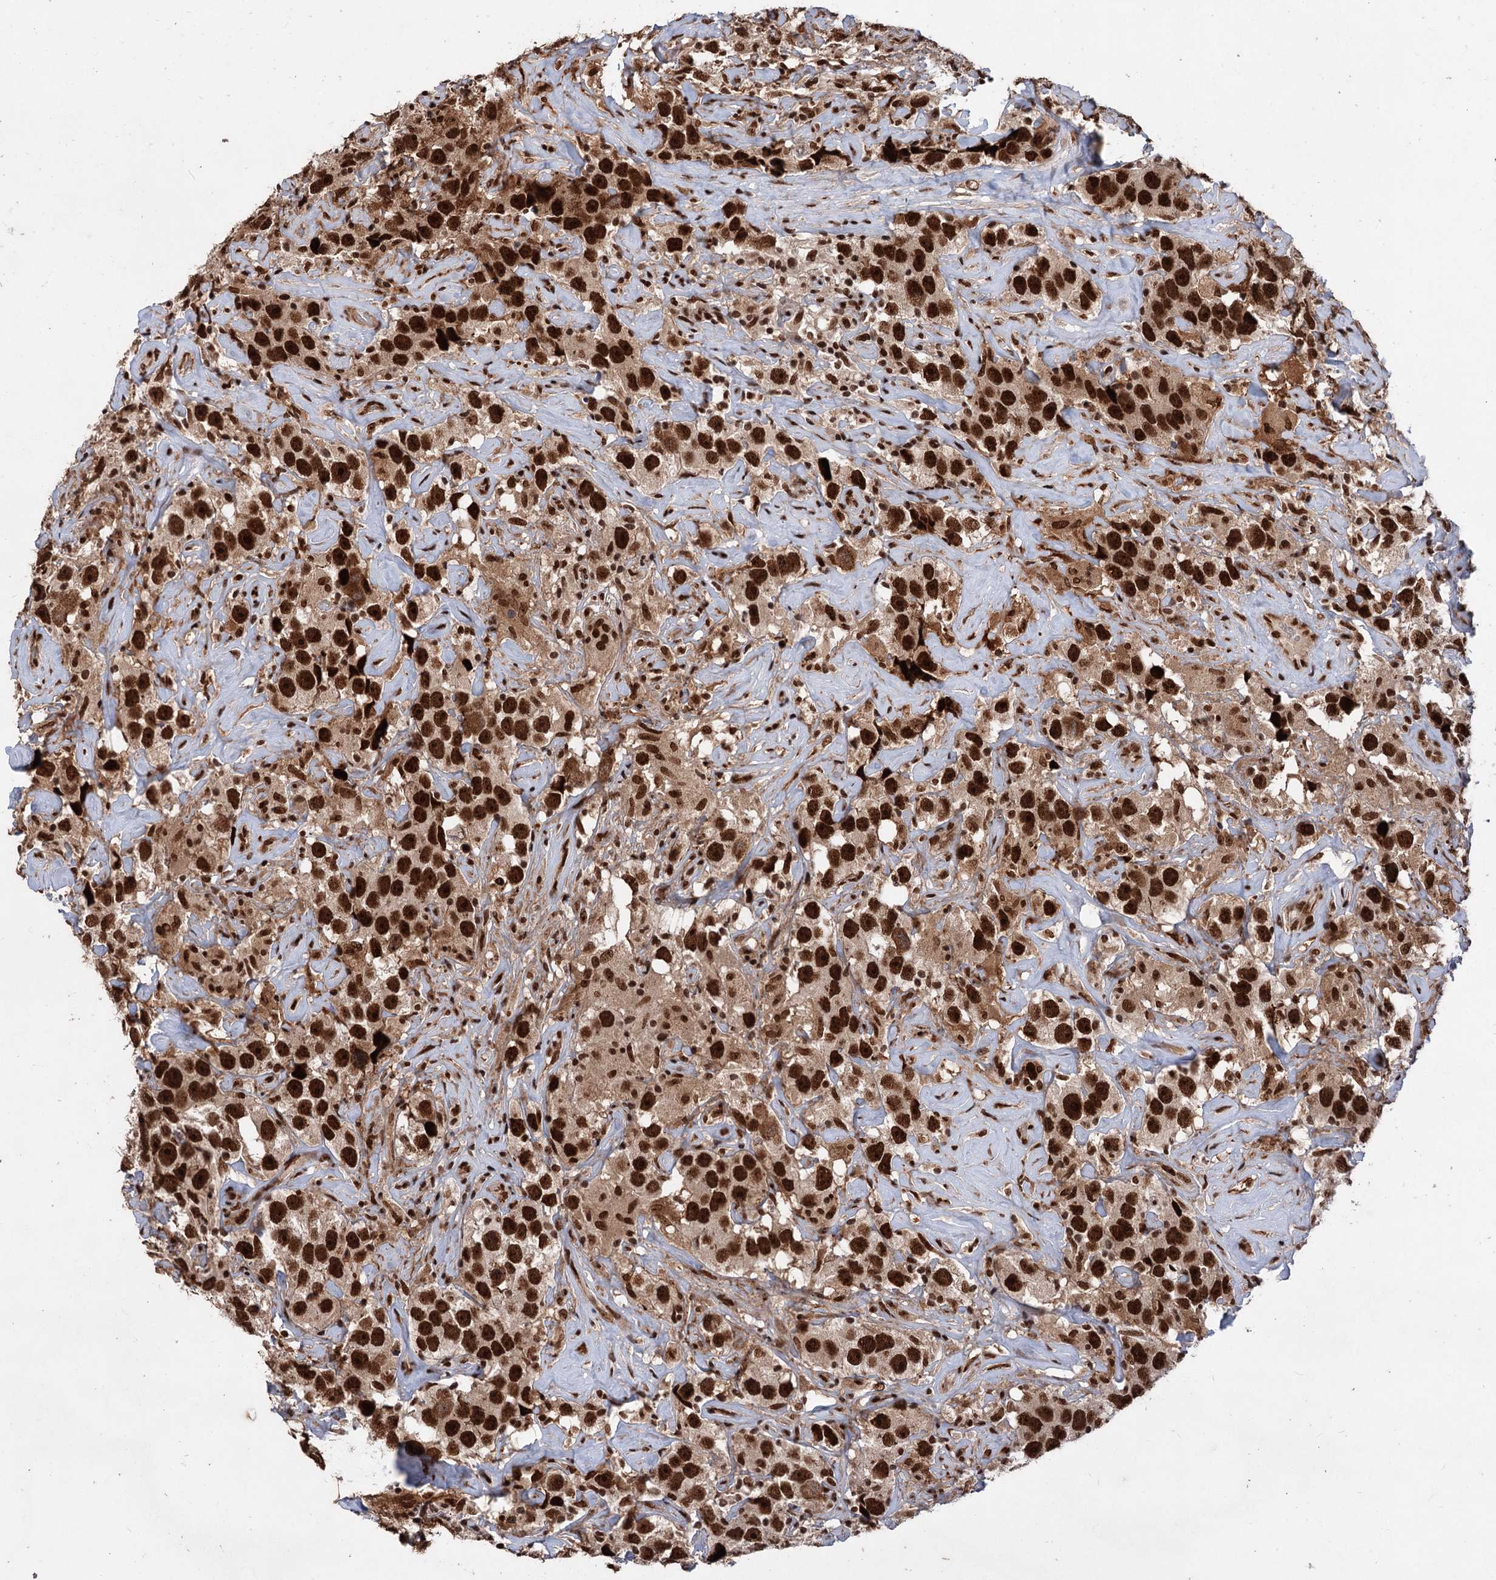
{"staining": {"intensity": "strong", "quantity": ">75%", "location": "nuclear"}, "tissue": "testis cancer", "cell_type": "Tumor cells", "image_type": "cancer", "snomed": [{"axis": "morphology", "description": "Seminoma, NOS"}, {"axis": "topography", "description": "Testis"}], "caption": "Strong nuclear positivity is appreciated in approximately >75% of tumor cells in testis cancer (seminoma).", "gene": "MAML1", "patient": {"sex": "male", "age": 49}}